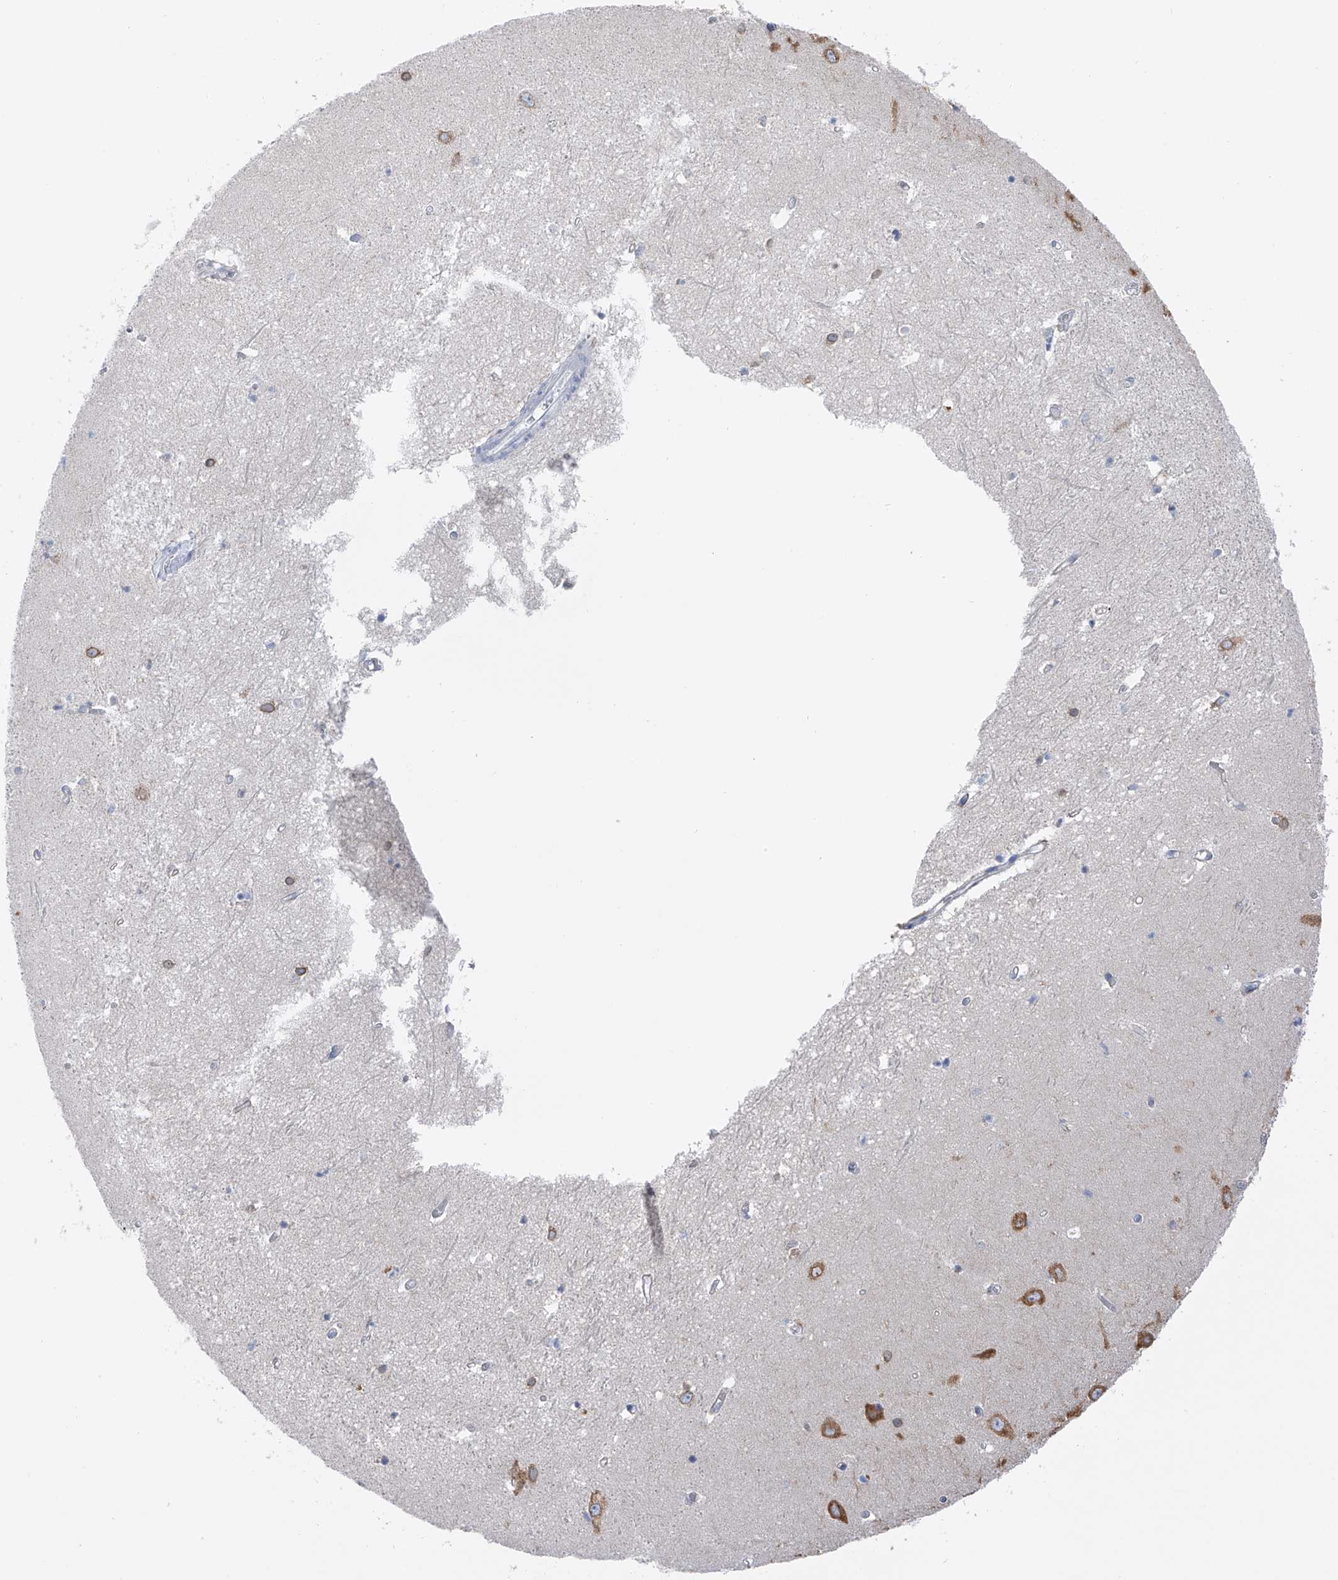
{"staining": {"intensity": "negative", "quantity": "none", "location": "none"}, "tissue": "hippocampus", "cell_type": "Glial cells", "image_type": "normal", "snomed": [{"axis": "morphology", "description": "Normal tissue, NOS"}, {"axis": "topography", "description": "Hippocampus"}], "caption": "DAB immunohistochemical staining of benign human hippocampus reveals no significant expression in glial cells. (DAB (3,3'-diaminobenzidine) immunohistochemistry, high magnification).", "gene": "POMGNT2", "patient": {"sex": "female", "age": 64}}